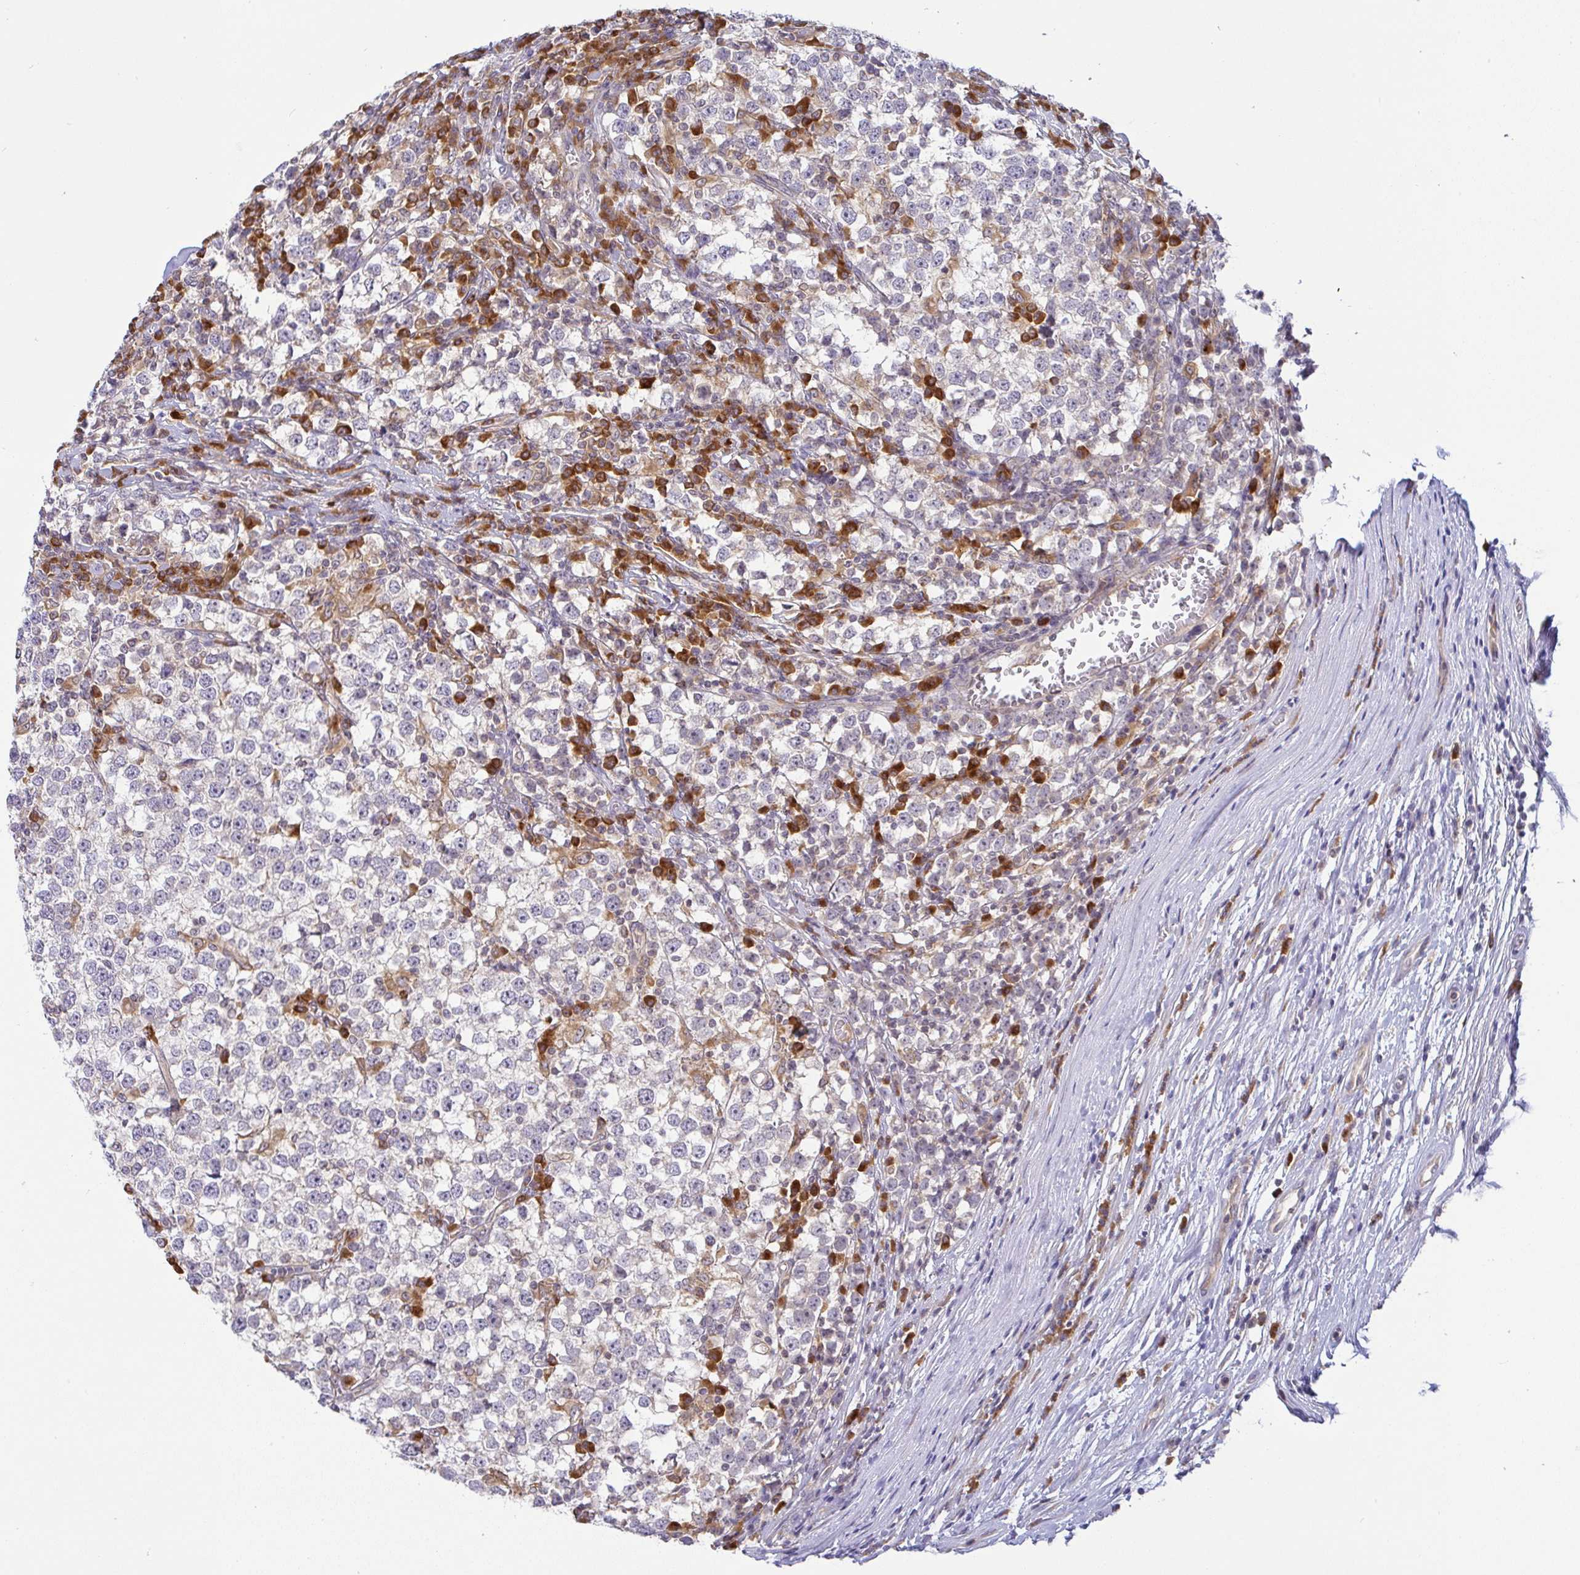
{"staining": {"intensity": "negative", "quantity": "none", "location": "none"}, "tissue": "testis cancer", "cell_type": "Tumor cells", "image_type": "cancer", "snomed": [{"axis": "morphology", "description": "Seminoma, NOS"}, {"axis": "topography", "description": "Testis"}], "caption": "Tumor cells are negative for brown protein staining in testis seminoma.", "gene": "DERL2", "patient": {"sex": "male", "age": 65}}